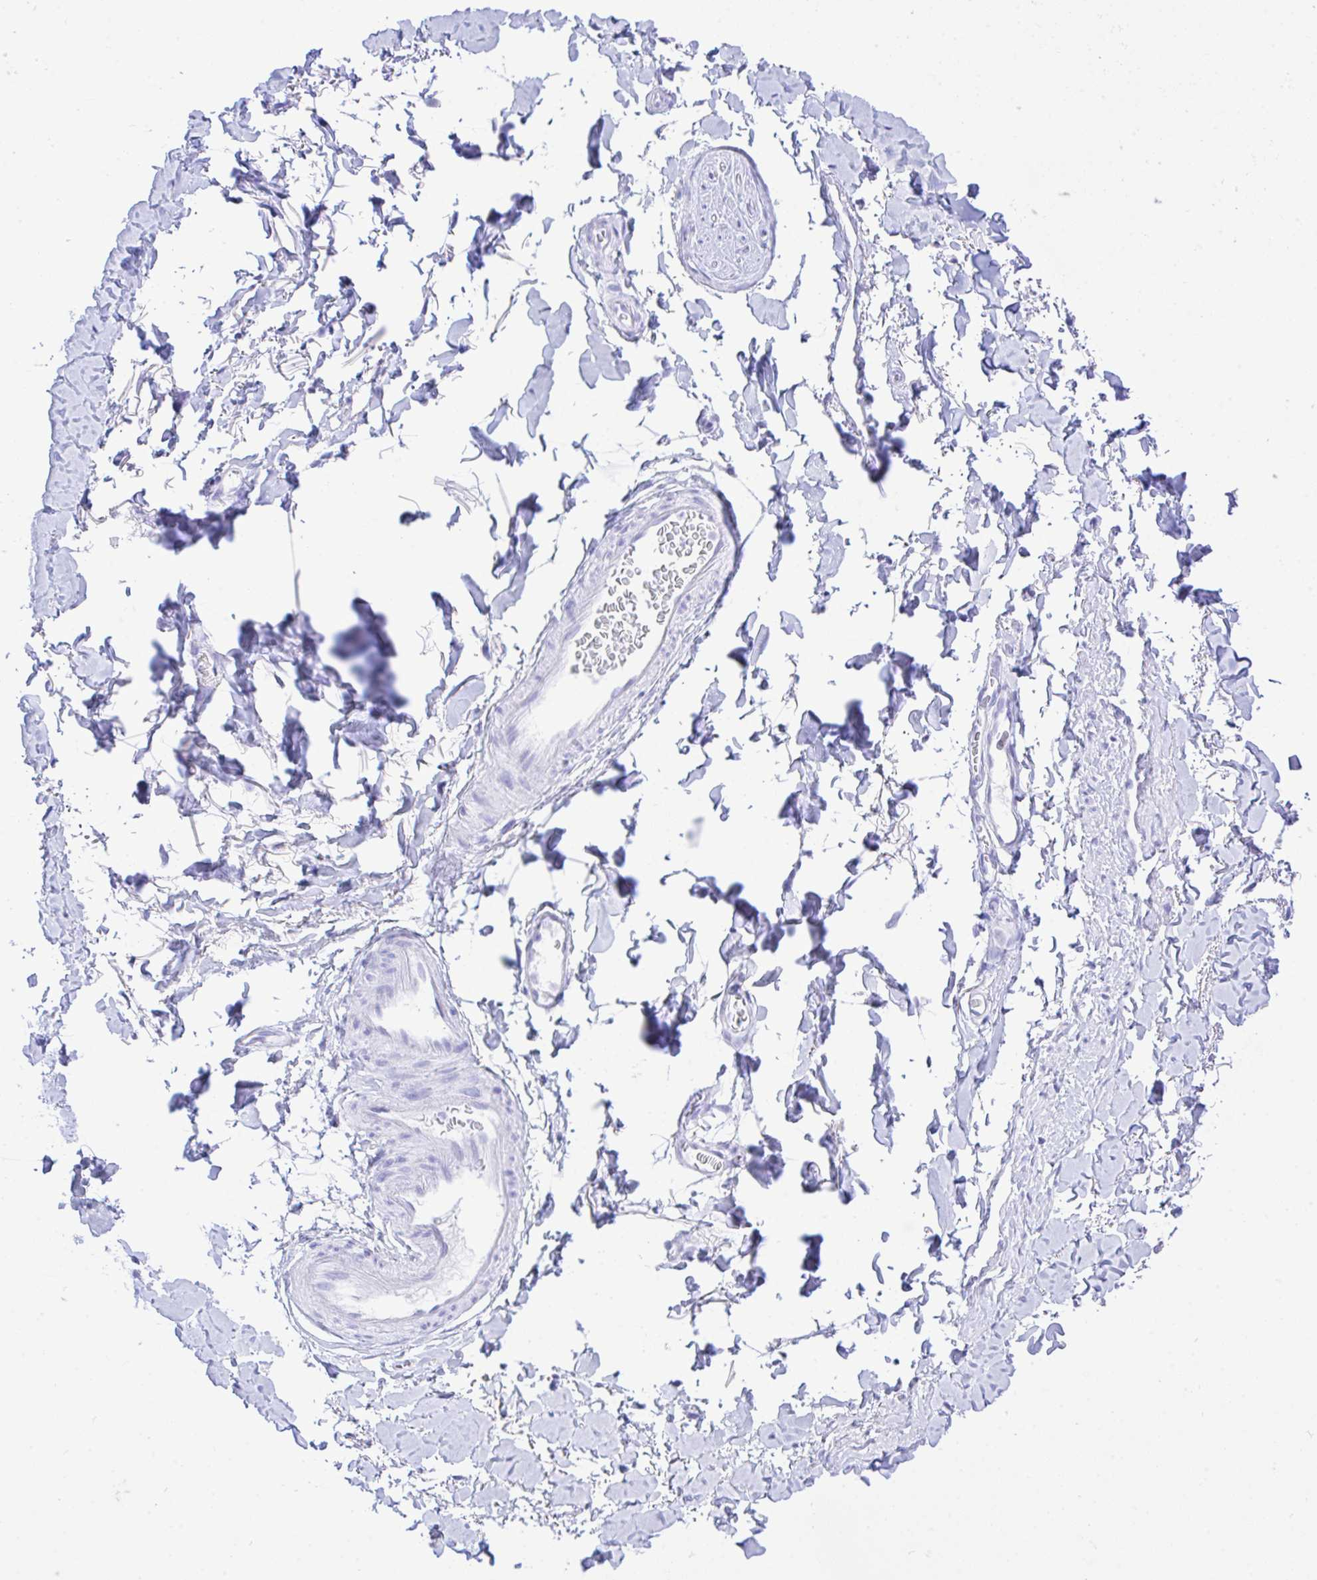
{"staining": {"intensity": "negative", "quantity": "none", "location": "none"}, "tissue": "adipose tissue", "cell_type": "Adipocytes", "image_type": "normal", "snomed": [{"axis": "morphology", "description": "Normal tissue, NOS"}, {"axis": "topography", "description": "Vulva"}, {"axis": "topography", "description": "Peripheral nerve tissue"}], "caption": "This is an IHC micrograph of unremarkable human adipose tissue. There is no staining in adipocytes.", "gene": "SELENOV", "patient": {"sex": "female", "age": 66}}